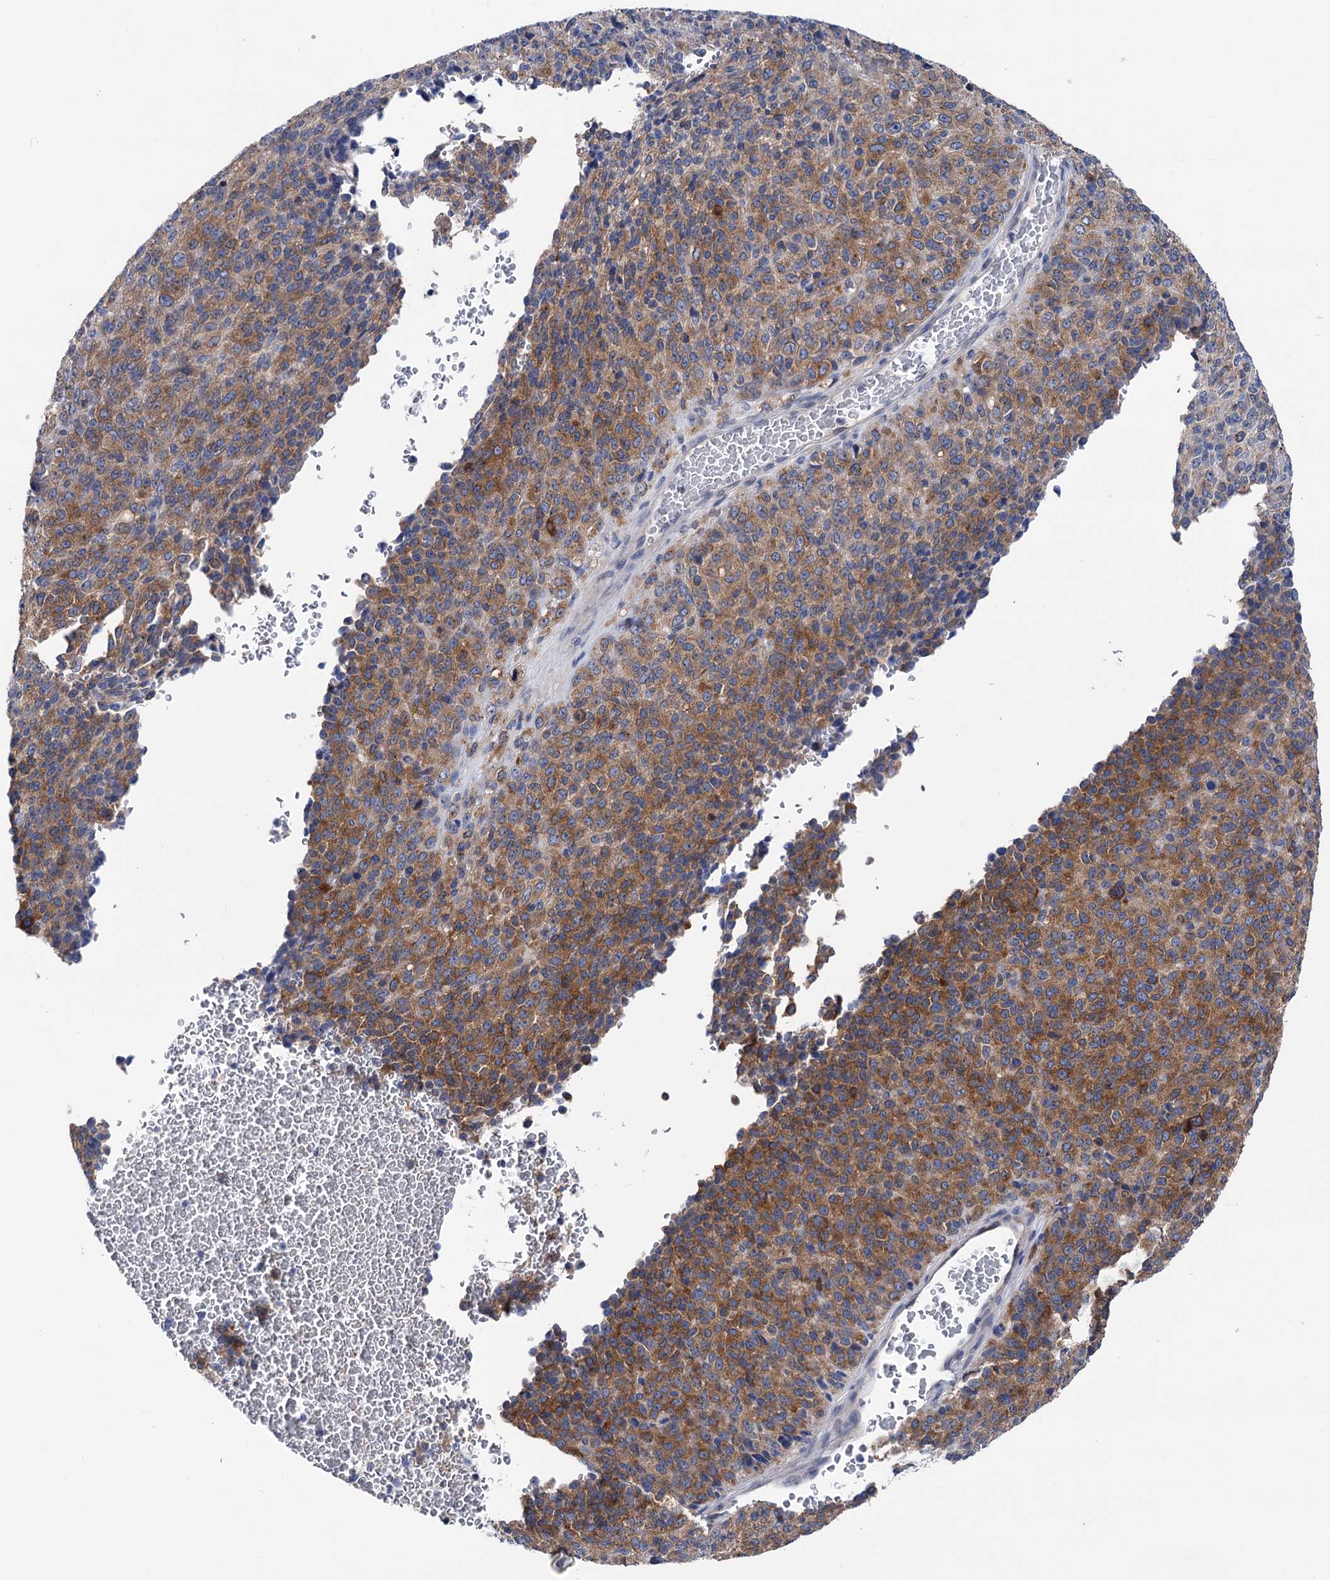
{"staining": {"intensity": "strong", "quantity": ">75%", "location": "cytoplasmic/membranous"}, "tissue": "melanoma", "cell_type": "Tumor cells", "image_type": "cancer", "snomed": [{"axis": "morphology", "description": "Malignant melanoma, Metastatic site"}, {"axis": "topography", "description": "Brain"}], "caption": "High-magnification brightfield microscopy of malignant melanoma (metastatic site) stained with DAB (brown) and counterstained with hematoxylin (blue). tumor cells exhibit strong cytoplasmic/membranous positivity is seen in about>75% of cells.", "gene": "ZNRD2", "patient": {"sex": "female", "age": 56}}